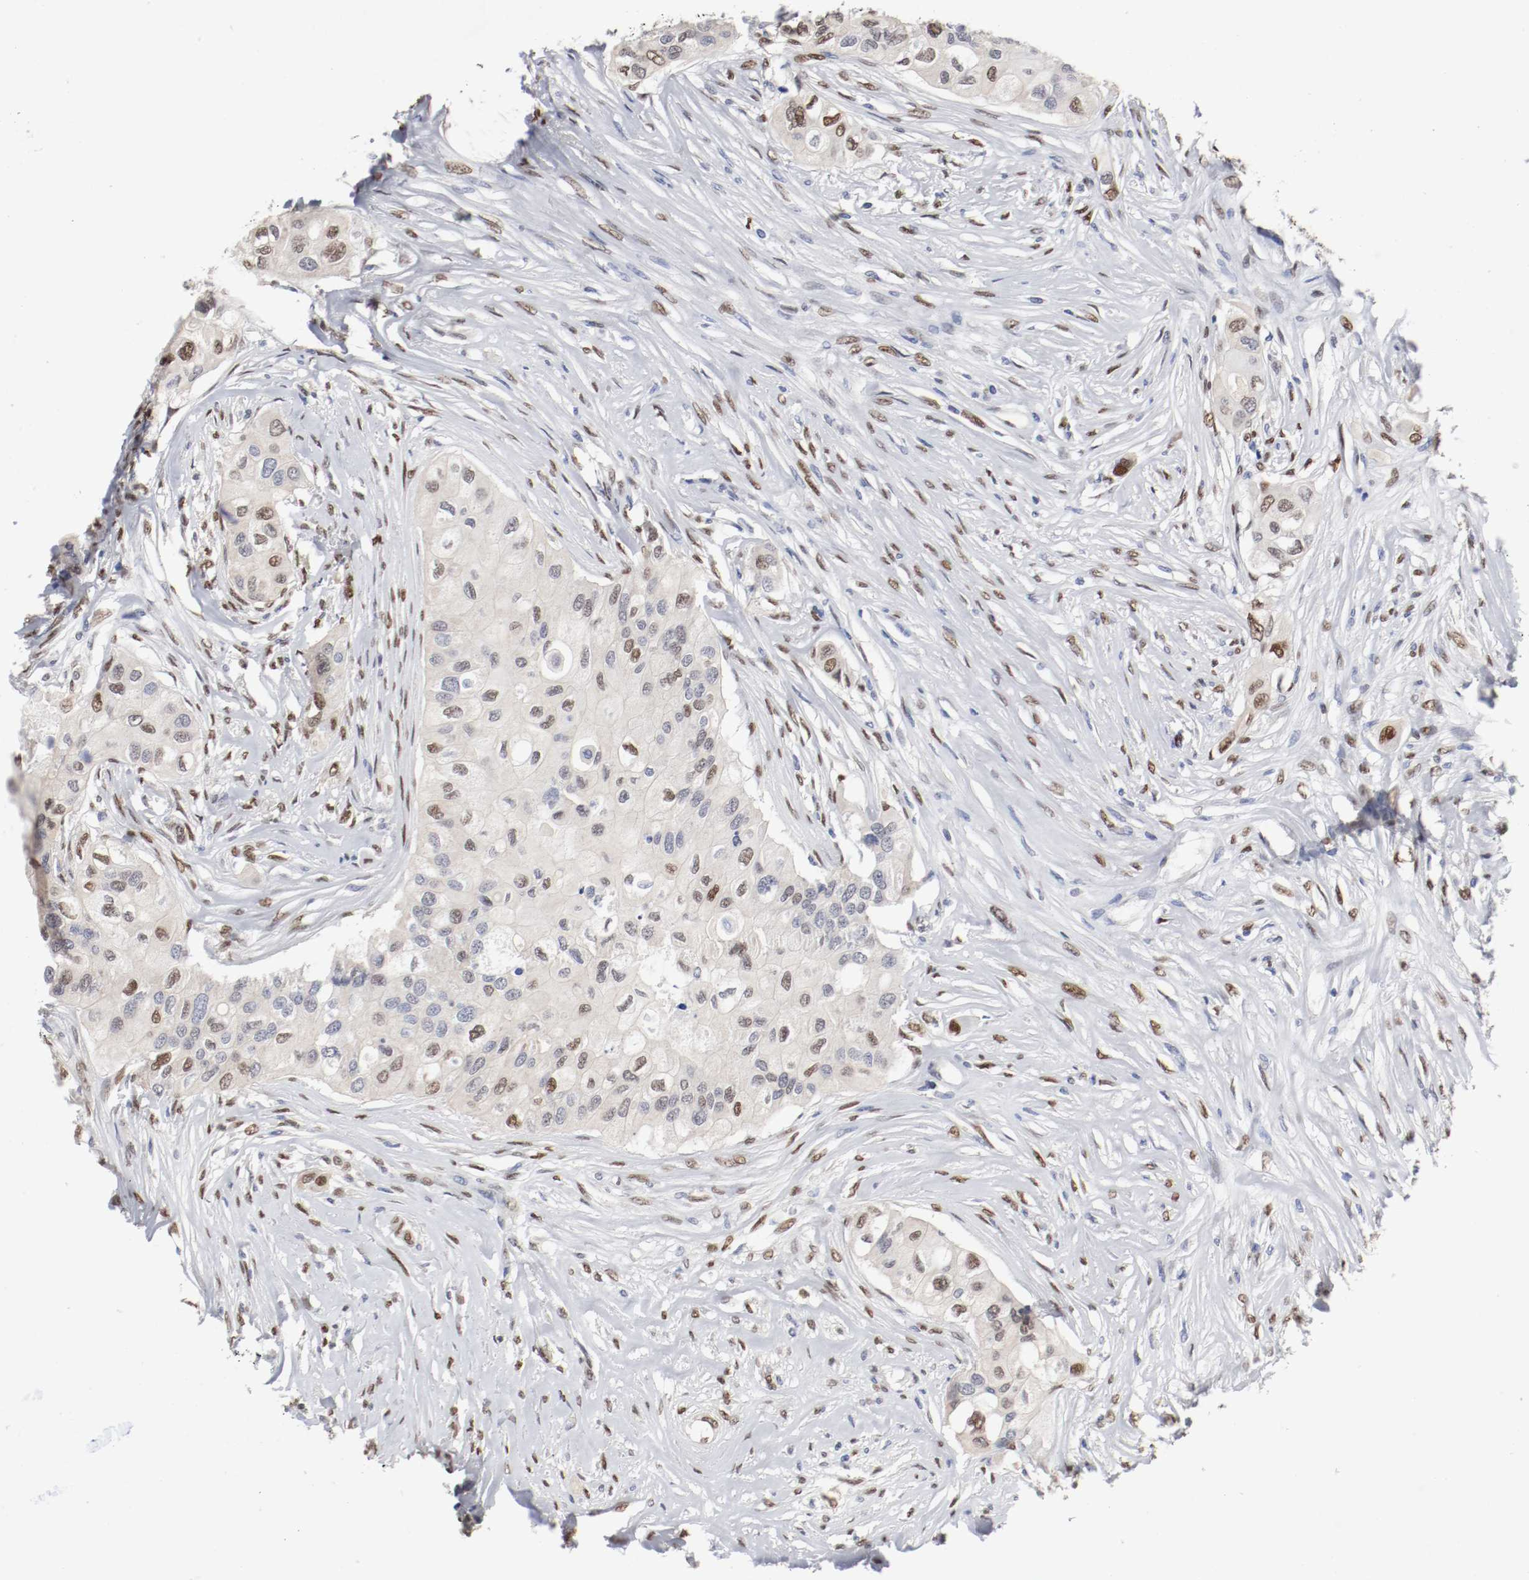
{"staining": {"intensity": "moderate", "quantity": "<25%", "location": "nuclear"}, "tissue": "breast cancer", "cell_type": "Tumor cells", "image_type": "cancer", "snomed": [{"axis": "morphology", "description": "Normal tissue, NOS"}, {"axis": "morphology", "description": "Duct carcinoma"}, {"axis": "topography", "description": "Breast"}], "caption": "The histopathology image reveals immunohistochemical staining of breast cancer. There is moderate nuclear positivity is appreciated in about <25% of tumor cells.", "gene": "FOSL2", "patient": {"sex": "female", "age": 49}}